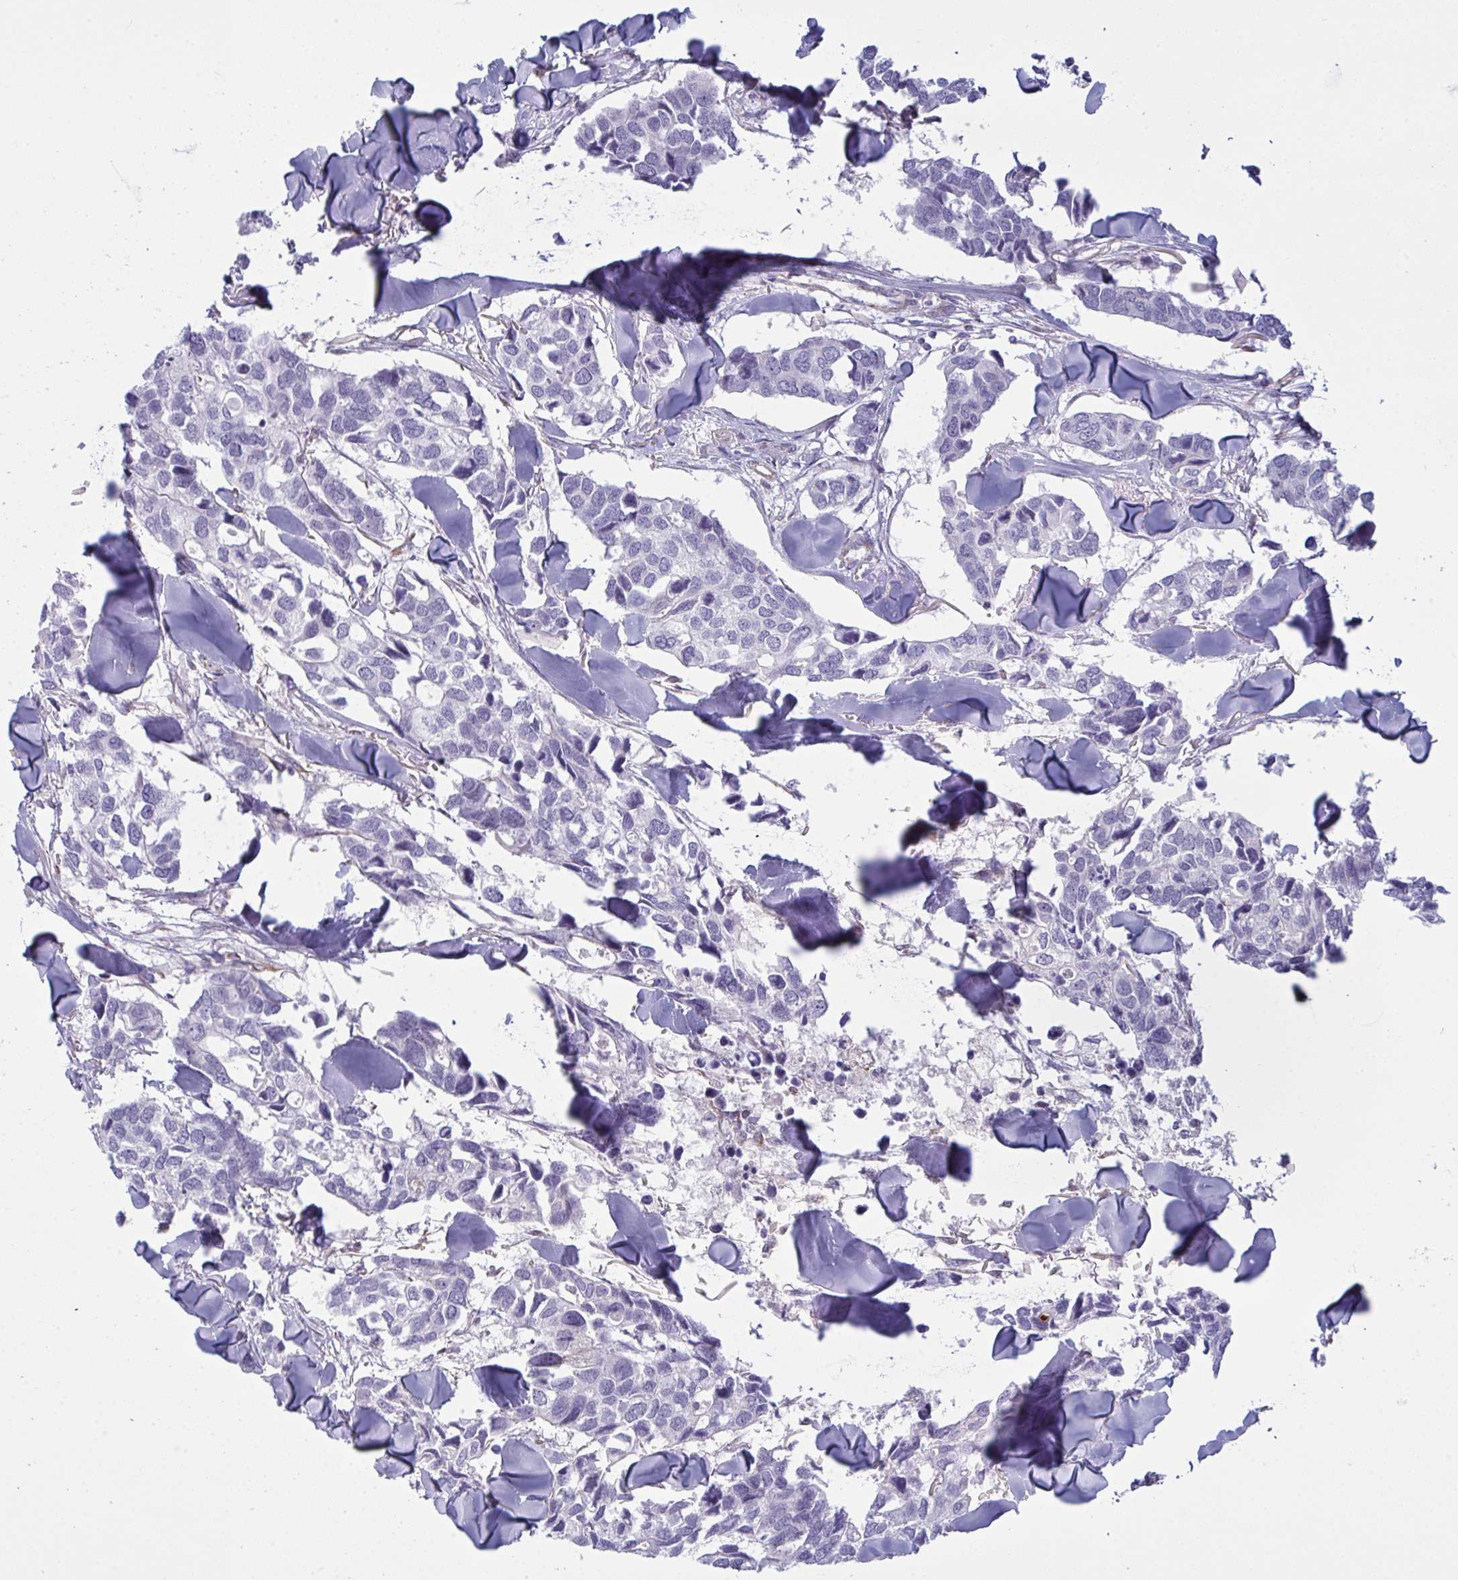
{"staining": {"intensity": "negative", "quantity": "none", "location": "none"}, "tissue": "breast cancer", "cell_type": "Tumor cells", "image_type": "cancer", "snomed": [{"axis": "morphology", "description": "Duct carcinoma"}, {"axis": "topography", "description": "Breast"}], "caption": "DAB immunohistochemical staining of breast intraductal carcinoma displays no significant positivity in tumor cells.", "gene": "DCBLD1", "patient": {"sex": "female", "age": 83}}